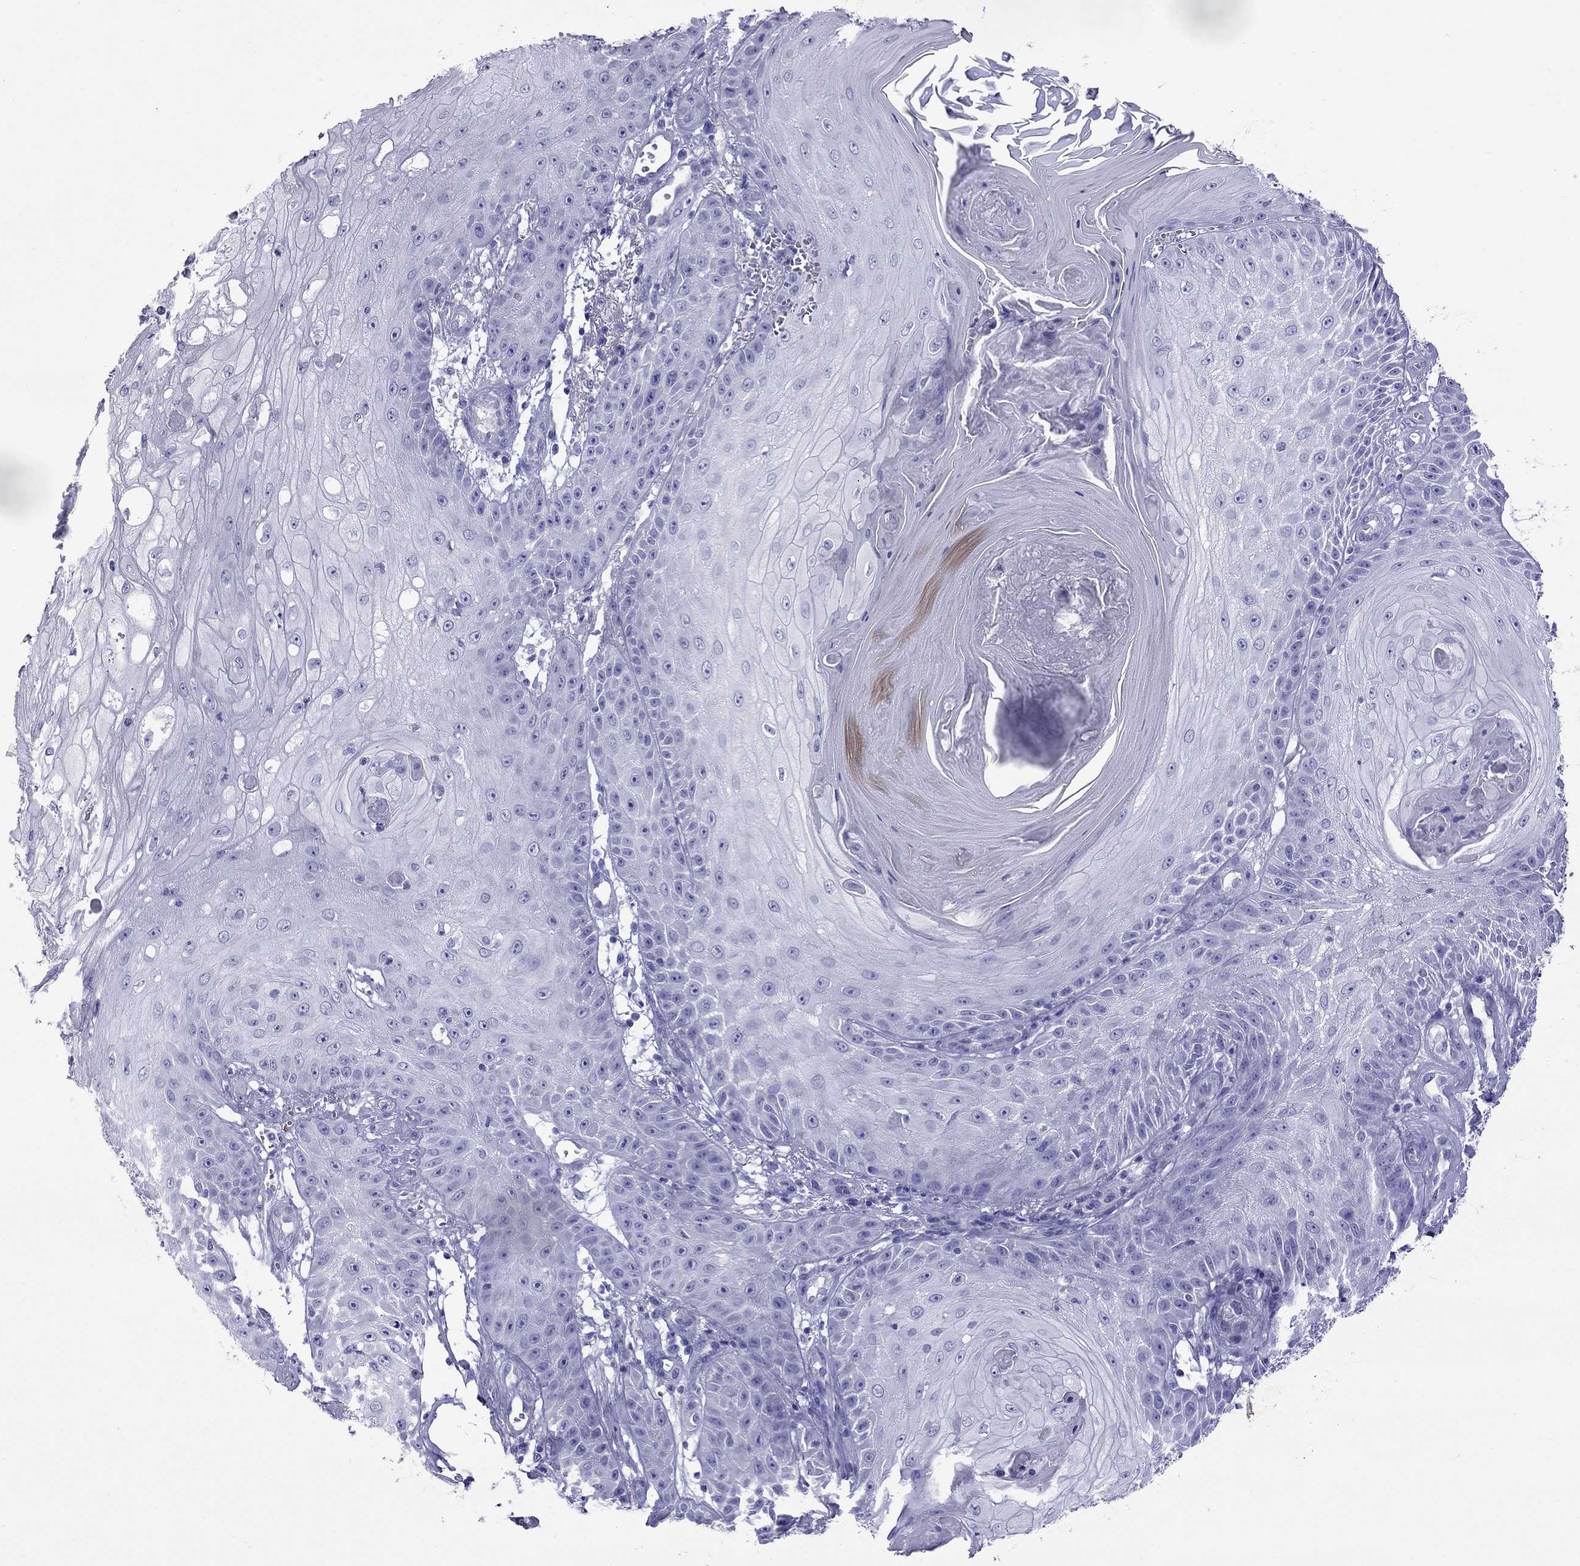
{"staining": {"intensity": "negative", "quantity": "none", "location": "none"}, "tissue": "skin cancer", "cell_type": "Tumor cells", "image_type": "cancer", "snomed": [{"axis": "morphology", "description": "Squamous cell carcinoma, NOS"}, {"axis": "topography", "description": "Skin"}], "caption": "The immunohistochemistry image has no significant expression in tumor cells of squamous cell carcinoma (skin) tissue.", "gene": "TDRD1", "patient": {"sex": "male", "age": 70}}